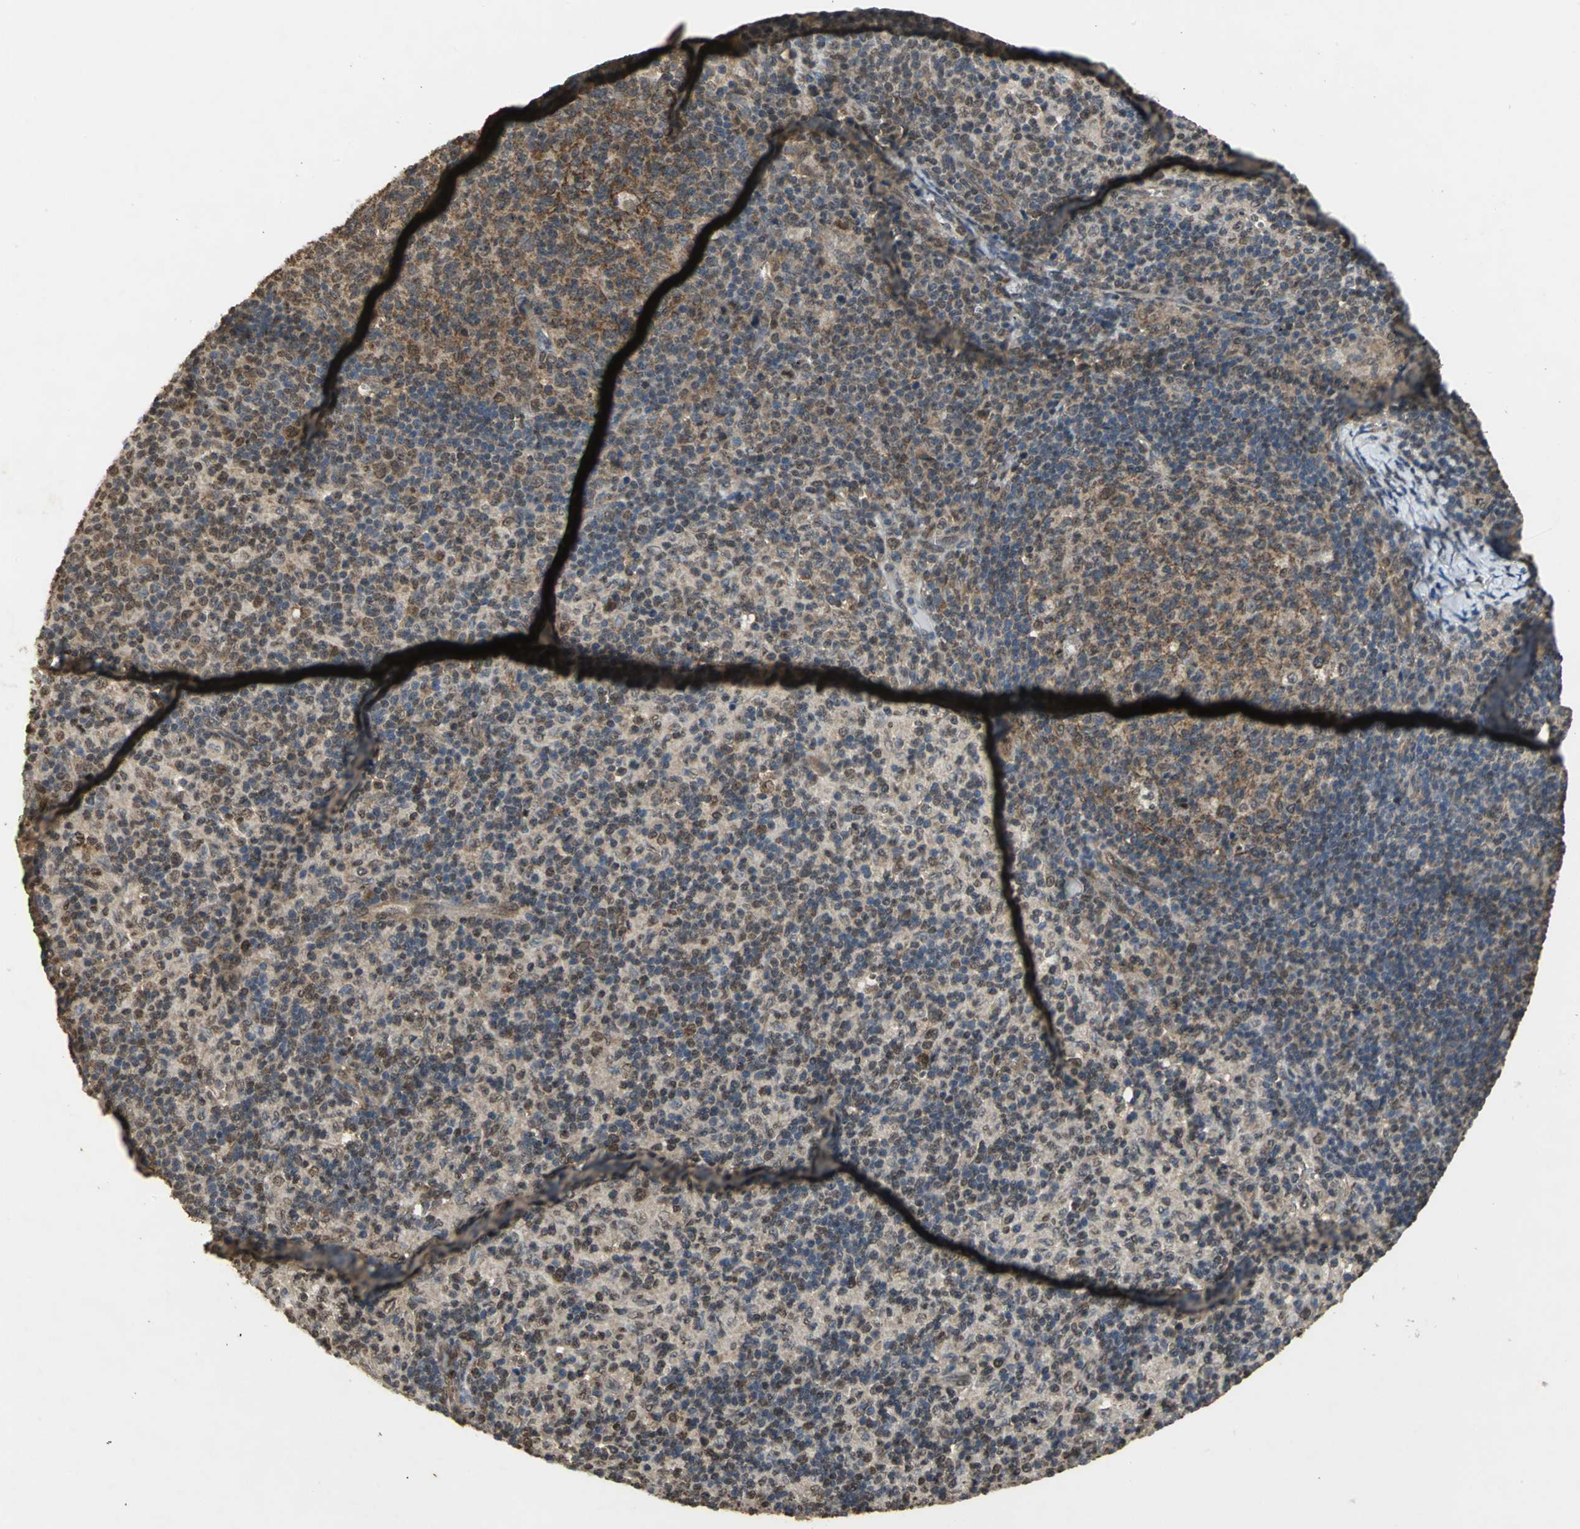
{"staining": {"intensity": "strong", "quantity": ">75%", "location": "cytoplasmic/membranous"}, "tissue": "lymph node", "cell_type": "Germinal center cells", "image_type": "normal", "snomed": [{"axis": "morphology", "description": "Normal tissue, NOS"}, {"axis": "morphology", "description": "Inflammation, NOS"}, {"axis": "topography", "description": "Lymph node"}], "caption": "Immunohistochemical staining of normal lymph node reveals >75% levels of strong cytoplasmic/membranous protein positivity in about >75% of germinal center cells.", "gene": "AHR", "patient": {"sex": "male", "age": 55}}